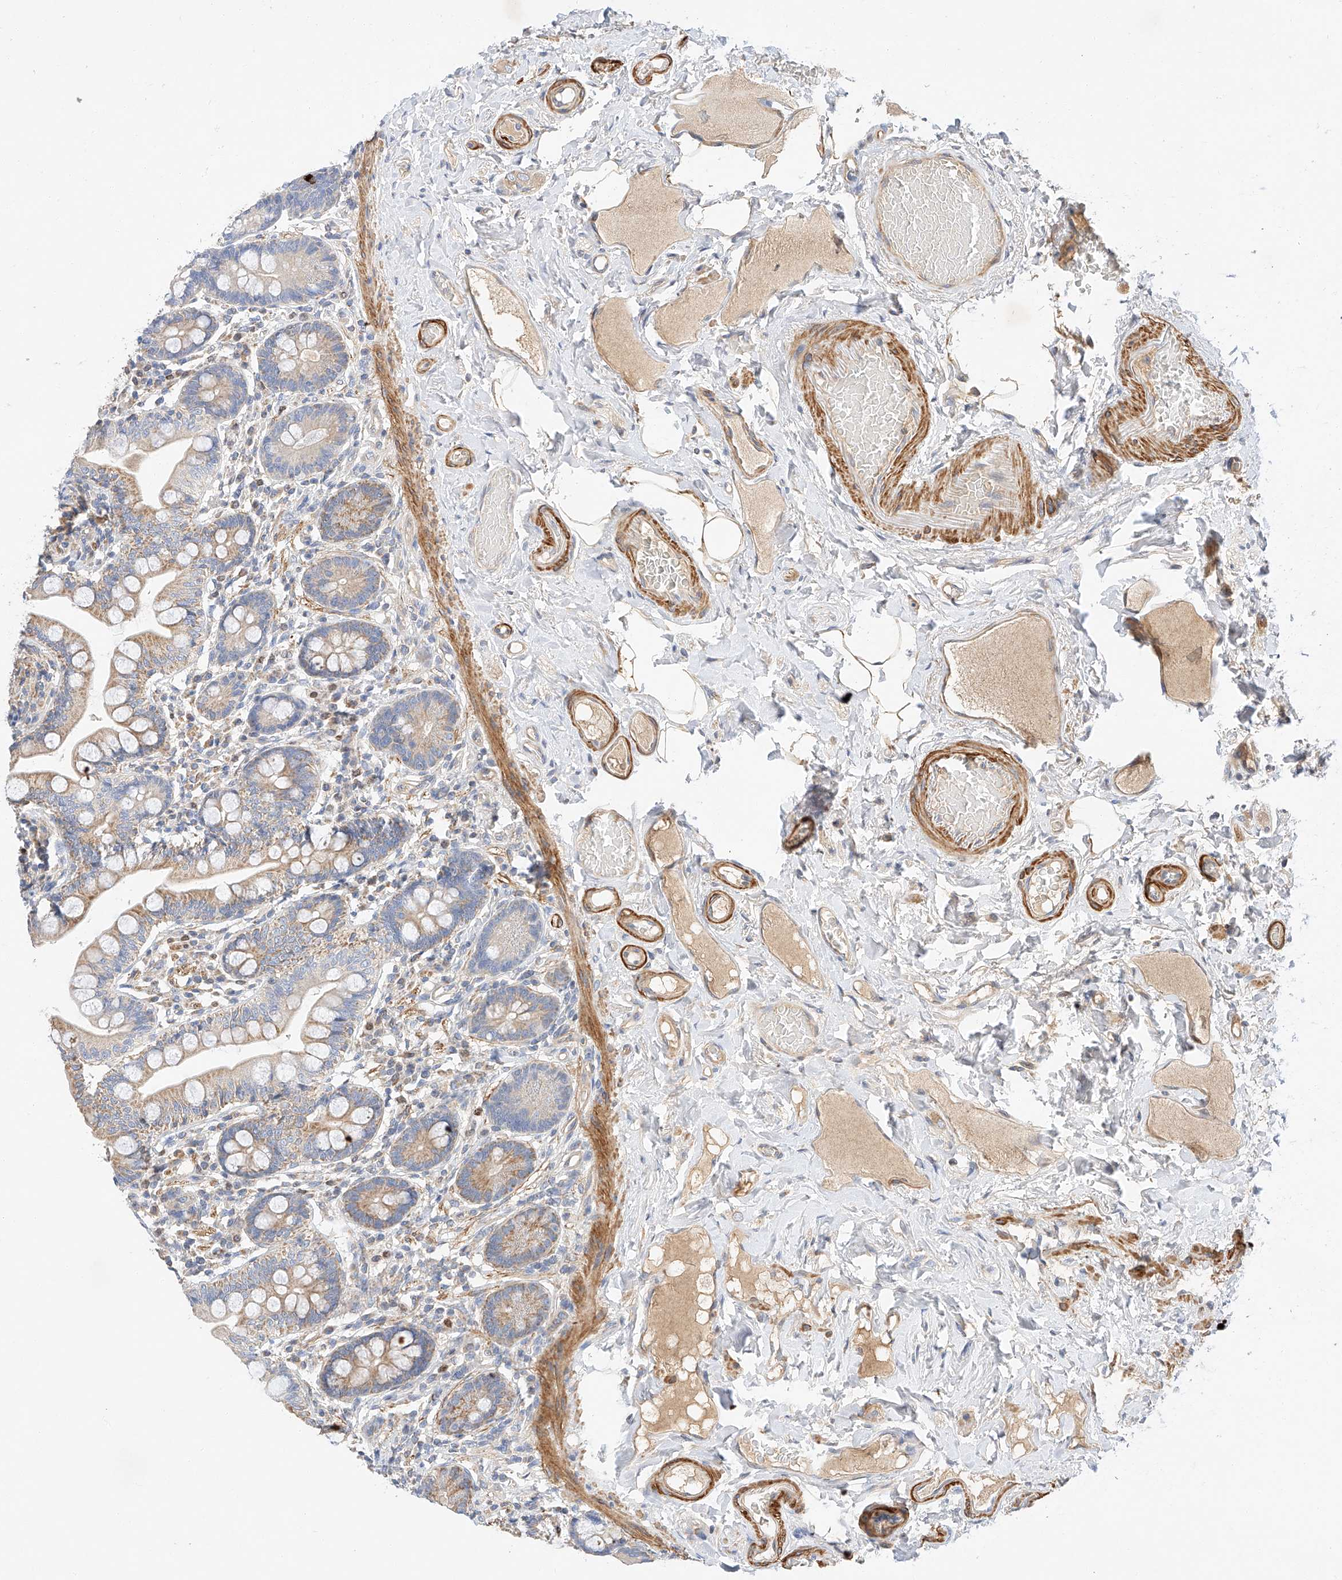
{"staining": {"intensity": "weak", "quantity": "25%-75%", "location": "cytoplasmic/membranous"}, "tissue": "small intestine", "cell_type": "Glandular cells", "image_type": "normal", "snomed": [{"axis": "morphology", "description": "Normal tissue, NOS"}, {"axis": "topography", "description": "Small intestine"}], "caption": "Protein expression analysis of normal small intestine displays weak cytoplasmic/membranous expression in about 25%-75% of glandular cells. (brown staining indicates protein expression, while blue staining denotes nuclei).", "gene": "C6orf118", "patient": {"sex": "female", "age": 64}}